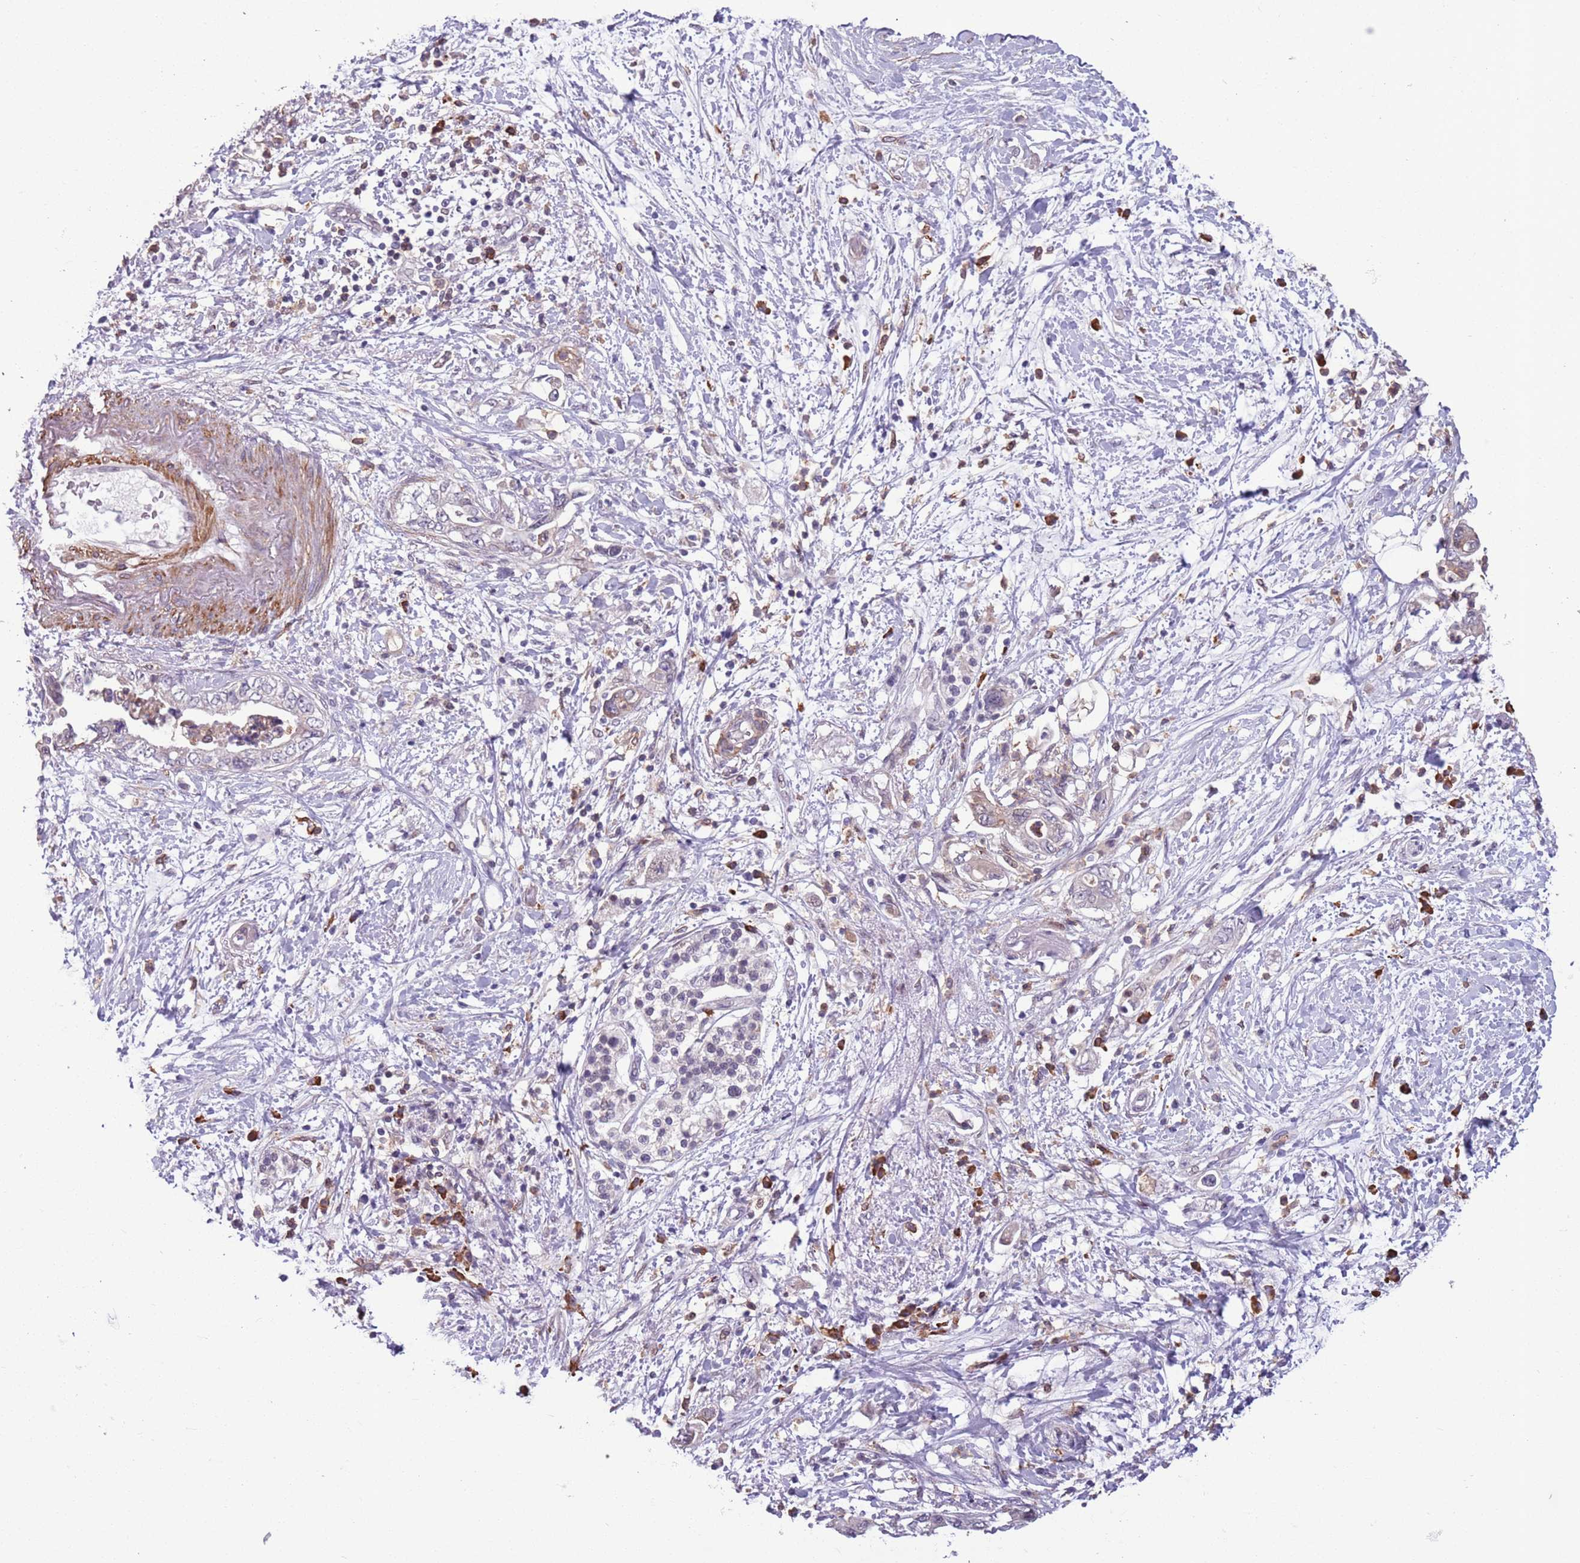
{"staining": {"intensity": "negative", "quantity": "none", "location": "none"}, "tissue": "pancreatic cancer", "cell_type": "Tumor cells", "image_type": "cancer", "snomed": [{"axis": "morphology", "description": "Adenocarcinoma, NOS"}, {"axis": "topography", "description": "Pancreas"}], "caption": "There is no significant positivity in tumor cells of pancreatic adenocarcinoma. The staining was performed using DAB to visualize the protein expression in brown, while the nuclei were stained in blue with hematoxylin (Magnification: 20x).", "gene": "JAML", "patient": {"sex": "female", "age": 73}}